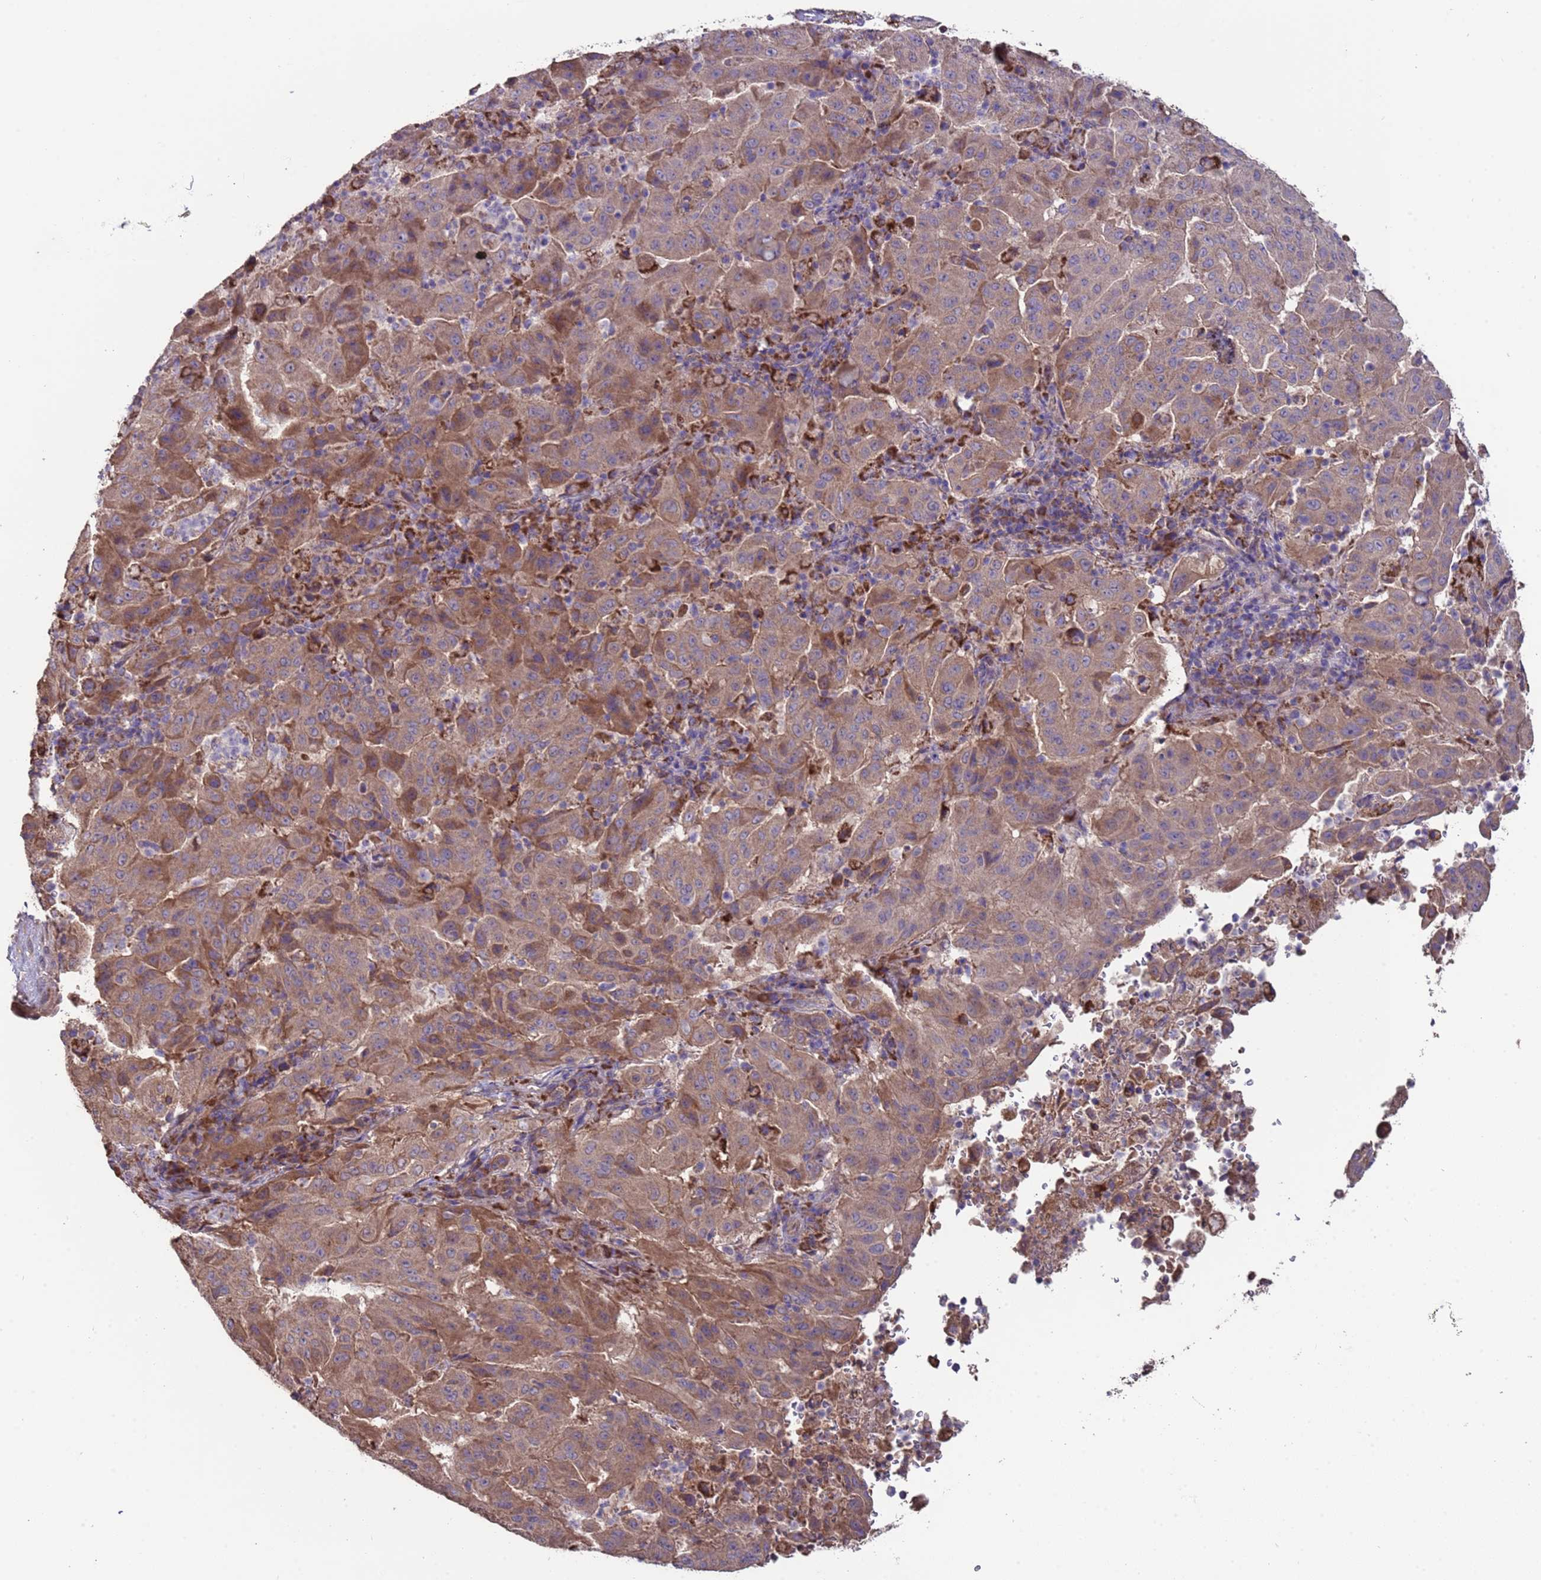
{"staining": {"intensity": "moderate", "quantity": ">75%", "location": "cytoplasmic/membranous"}, "tissue": "pancreatic cancer", "cell_type": "Tumor cells", "image_type": "cancer", "snomed": [{"axis": "morphology", "description": "Adenocarcinoma, NOS"}, {"axis": "topography", "description": "Pancreas"}], "caption": "A photomicrograph showing moderate cytoplasmic/membranous expression in approximately >75% of tumor cells in pancreatic adenocarcinoma, as visualized by brown immunohistochemical staining.", "gene": "EEF1AKMT1", "patient": {"sex": "male", "age": 63}}